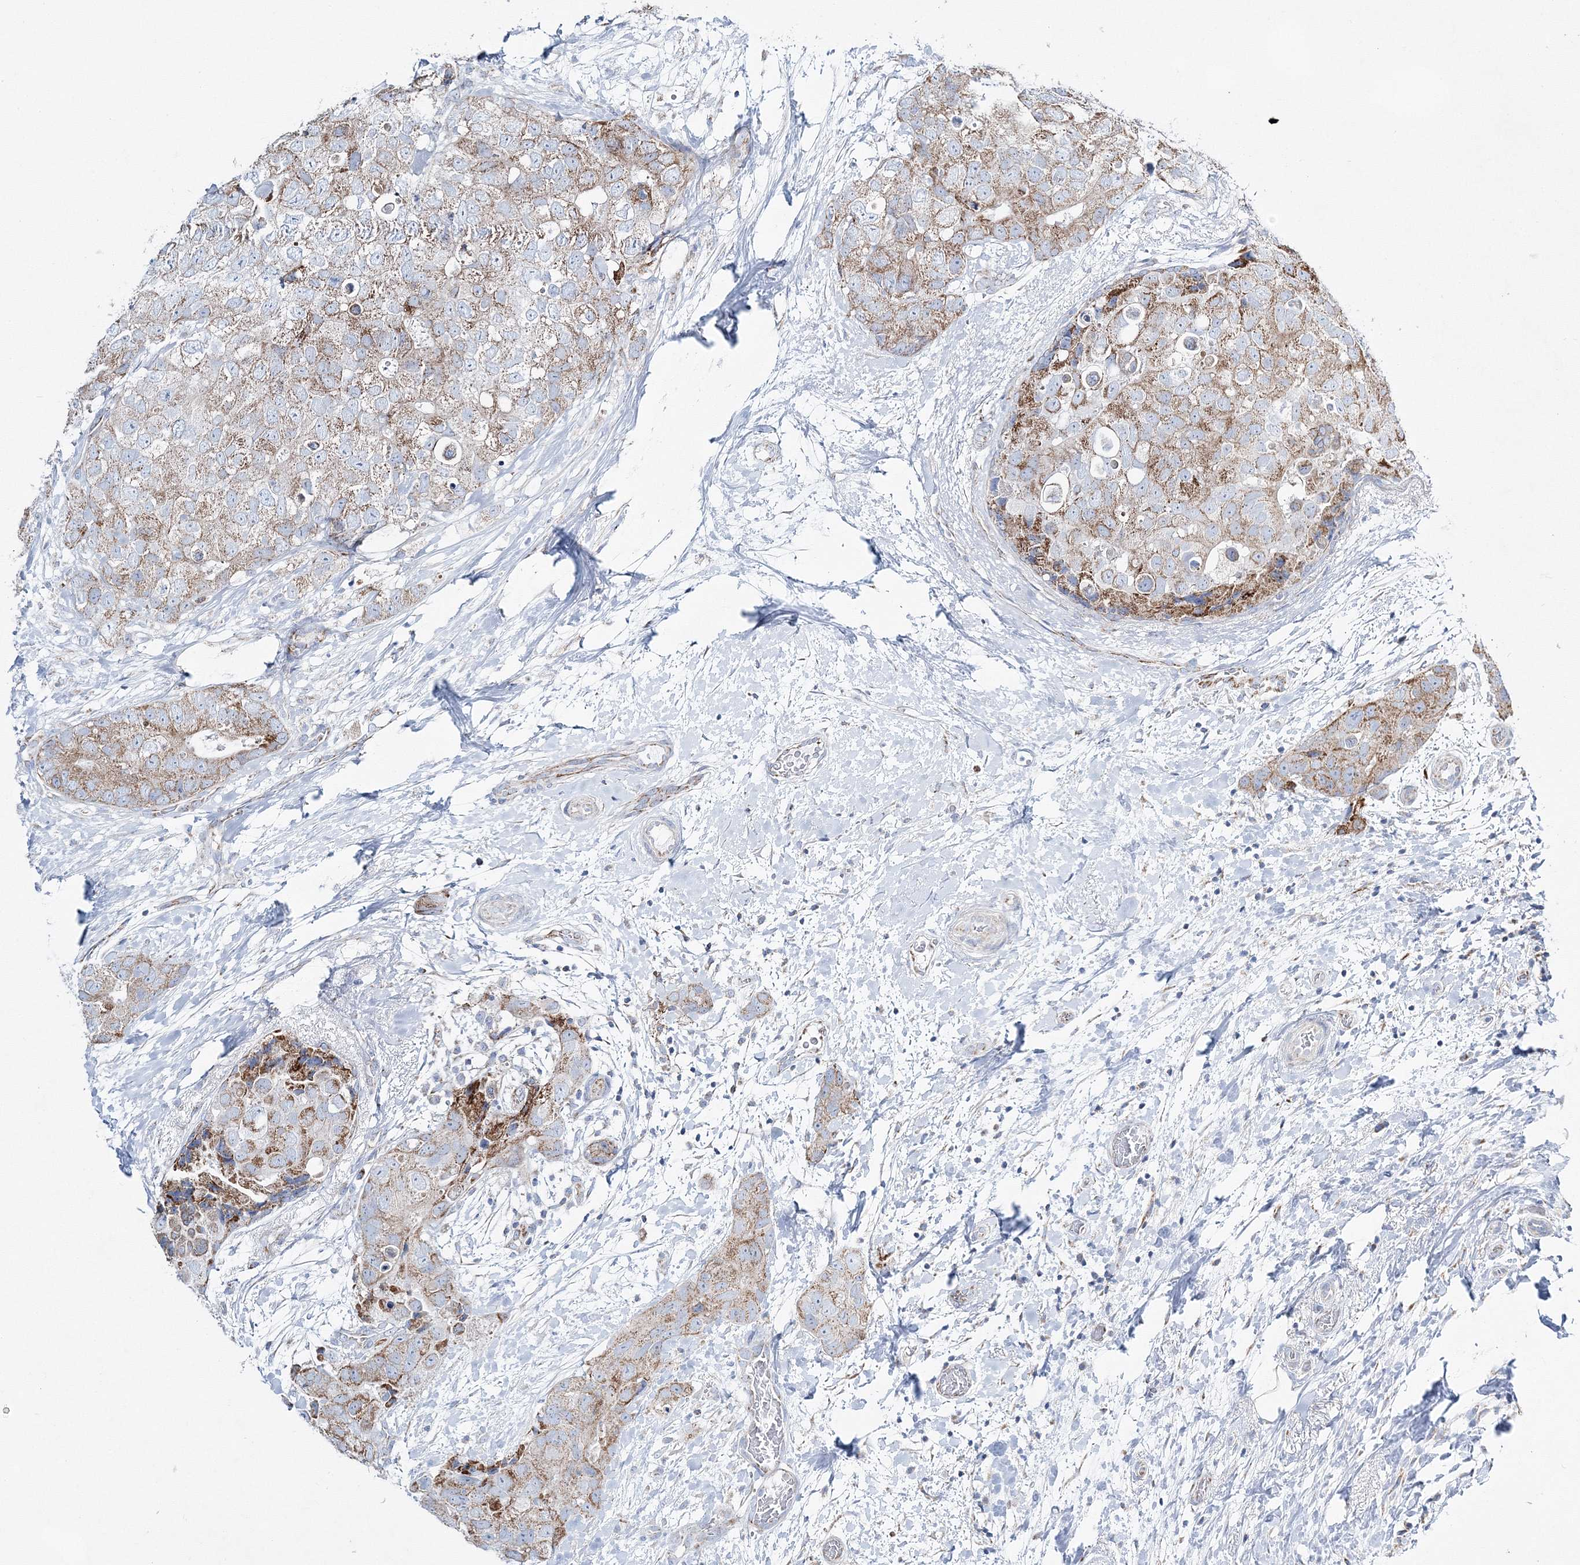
{"staining": {"intensity": "moderate", "quantity": ">75%", "location": "cytoplasmic/membranous"}, "tissue": "breast cancer", "cell_type": "Tumor cells", "image_type": "cancer", "snomed": [{"axis": "morphology", "description": "Duct carcinoma"}, {"axis": "topography", "description": "Breast"}], "caption": "Immunohistochemical staining of human breast cancer (infiltrating ductal carcinoma) displays medium levels of moderate cytoplasmic/membranous staining in approximately >75% of tumor cells. (DAB (3,3'-diaminobenzidine) = brown stain, brightfield microscopy at high magnification).", "gene": "HIBCH", "patient": {"sex": "female", "age": 62}}